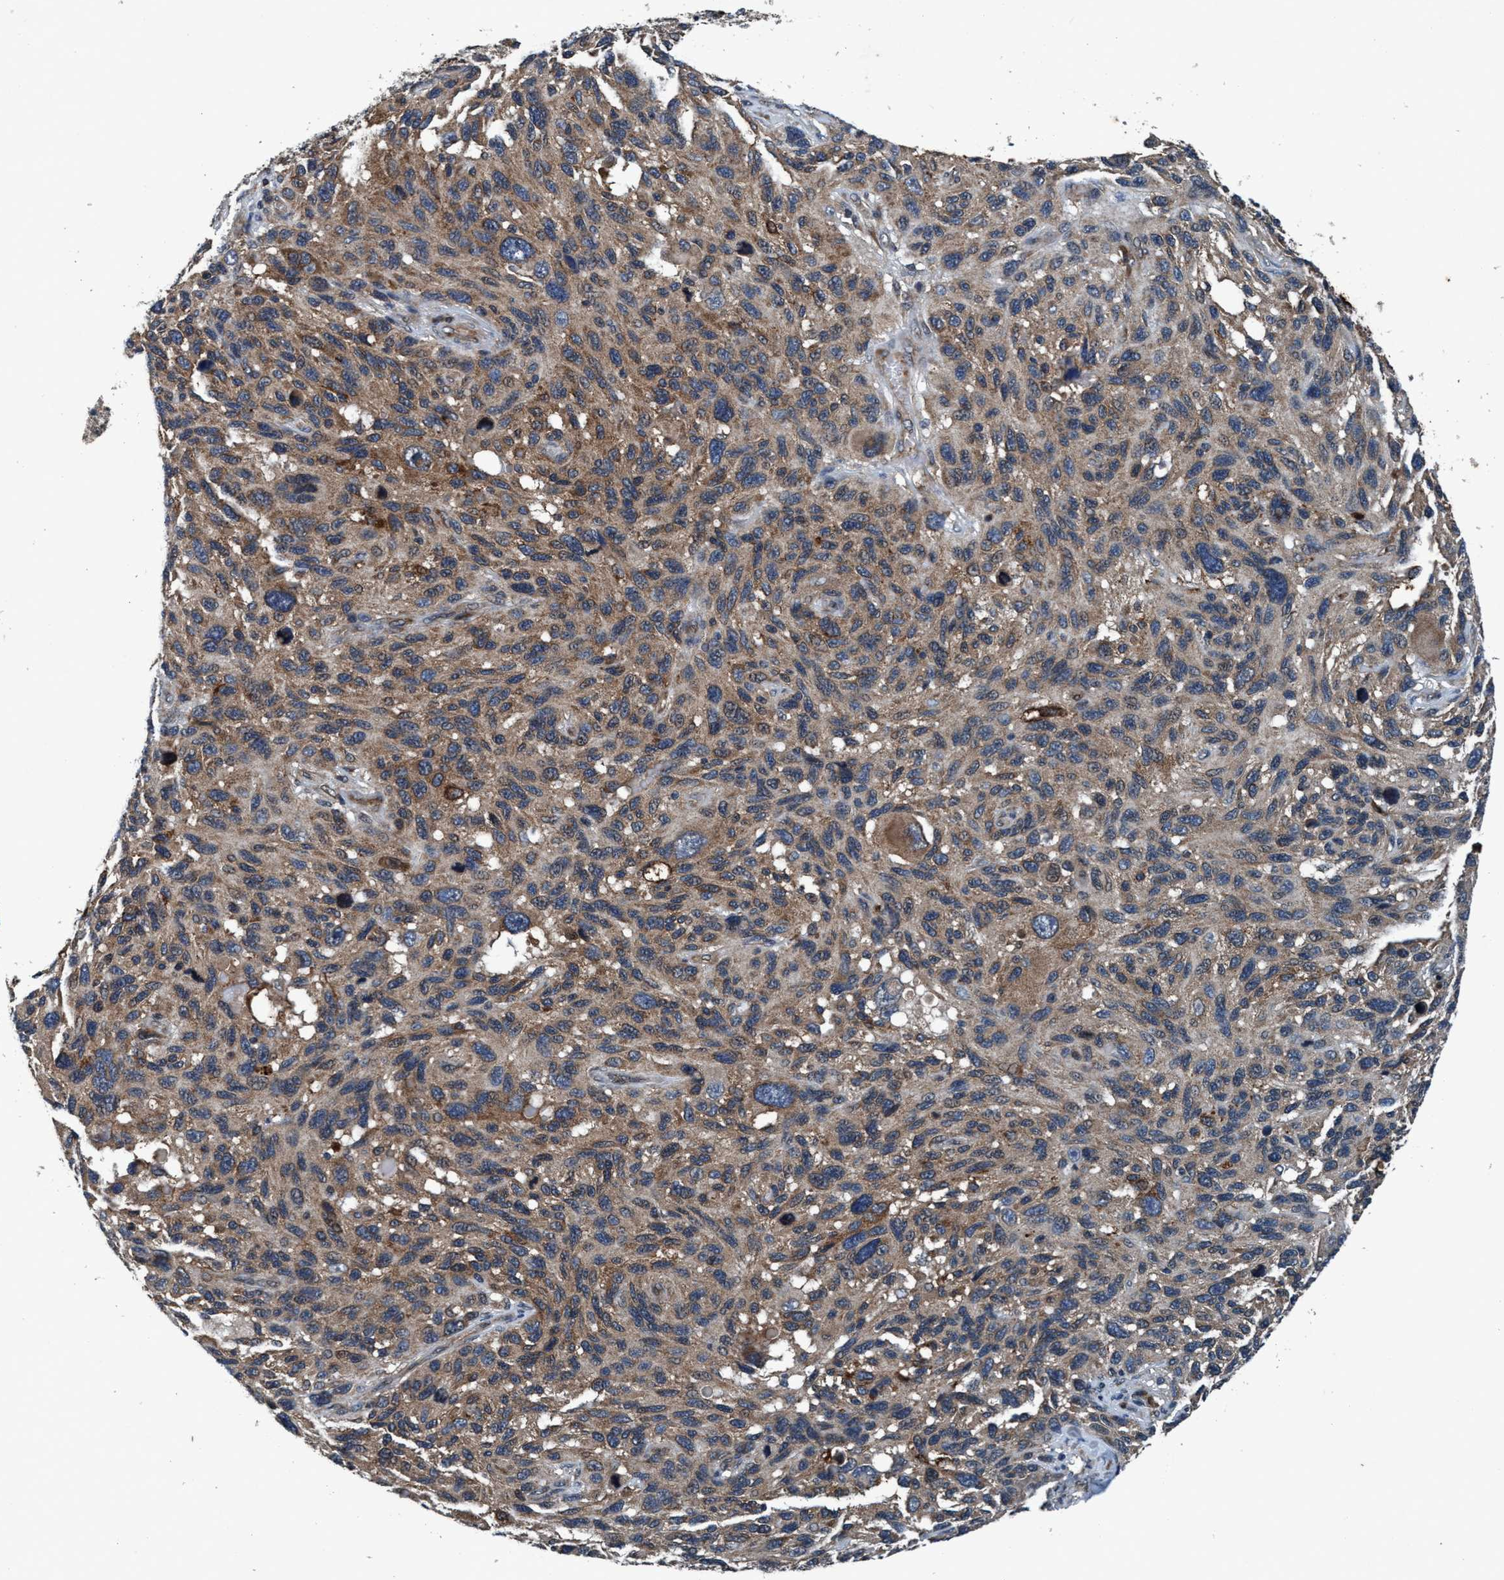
{"staining": {"intensity": "moderate", "quantity": ">75%", "location": "cytoplasmic/membranous"}, "tissue": "melanoma", "cell_type": "Tumor cells", "image_type": "cancer", "snomed": [{"axis": "morphology", "description": "Malignant melanoma, NOS"}, {"axis": "topography", "description": "Skin"}], "caption": "Malignant melanoma tissue reveals moderate cytoplasmic/membranous expression in approximately >75% of tumor cells, visualized by immunohistochemistry.", "gene": "AKT1S1", "patient": {"sex": "male", "age": 53}}